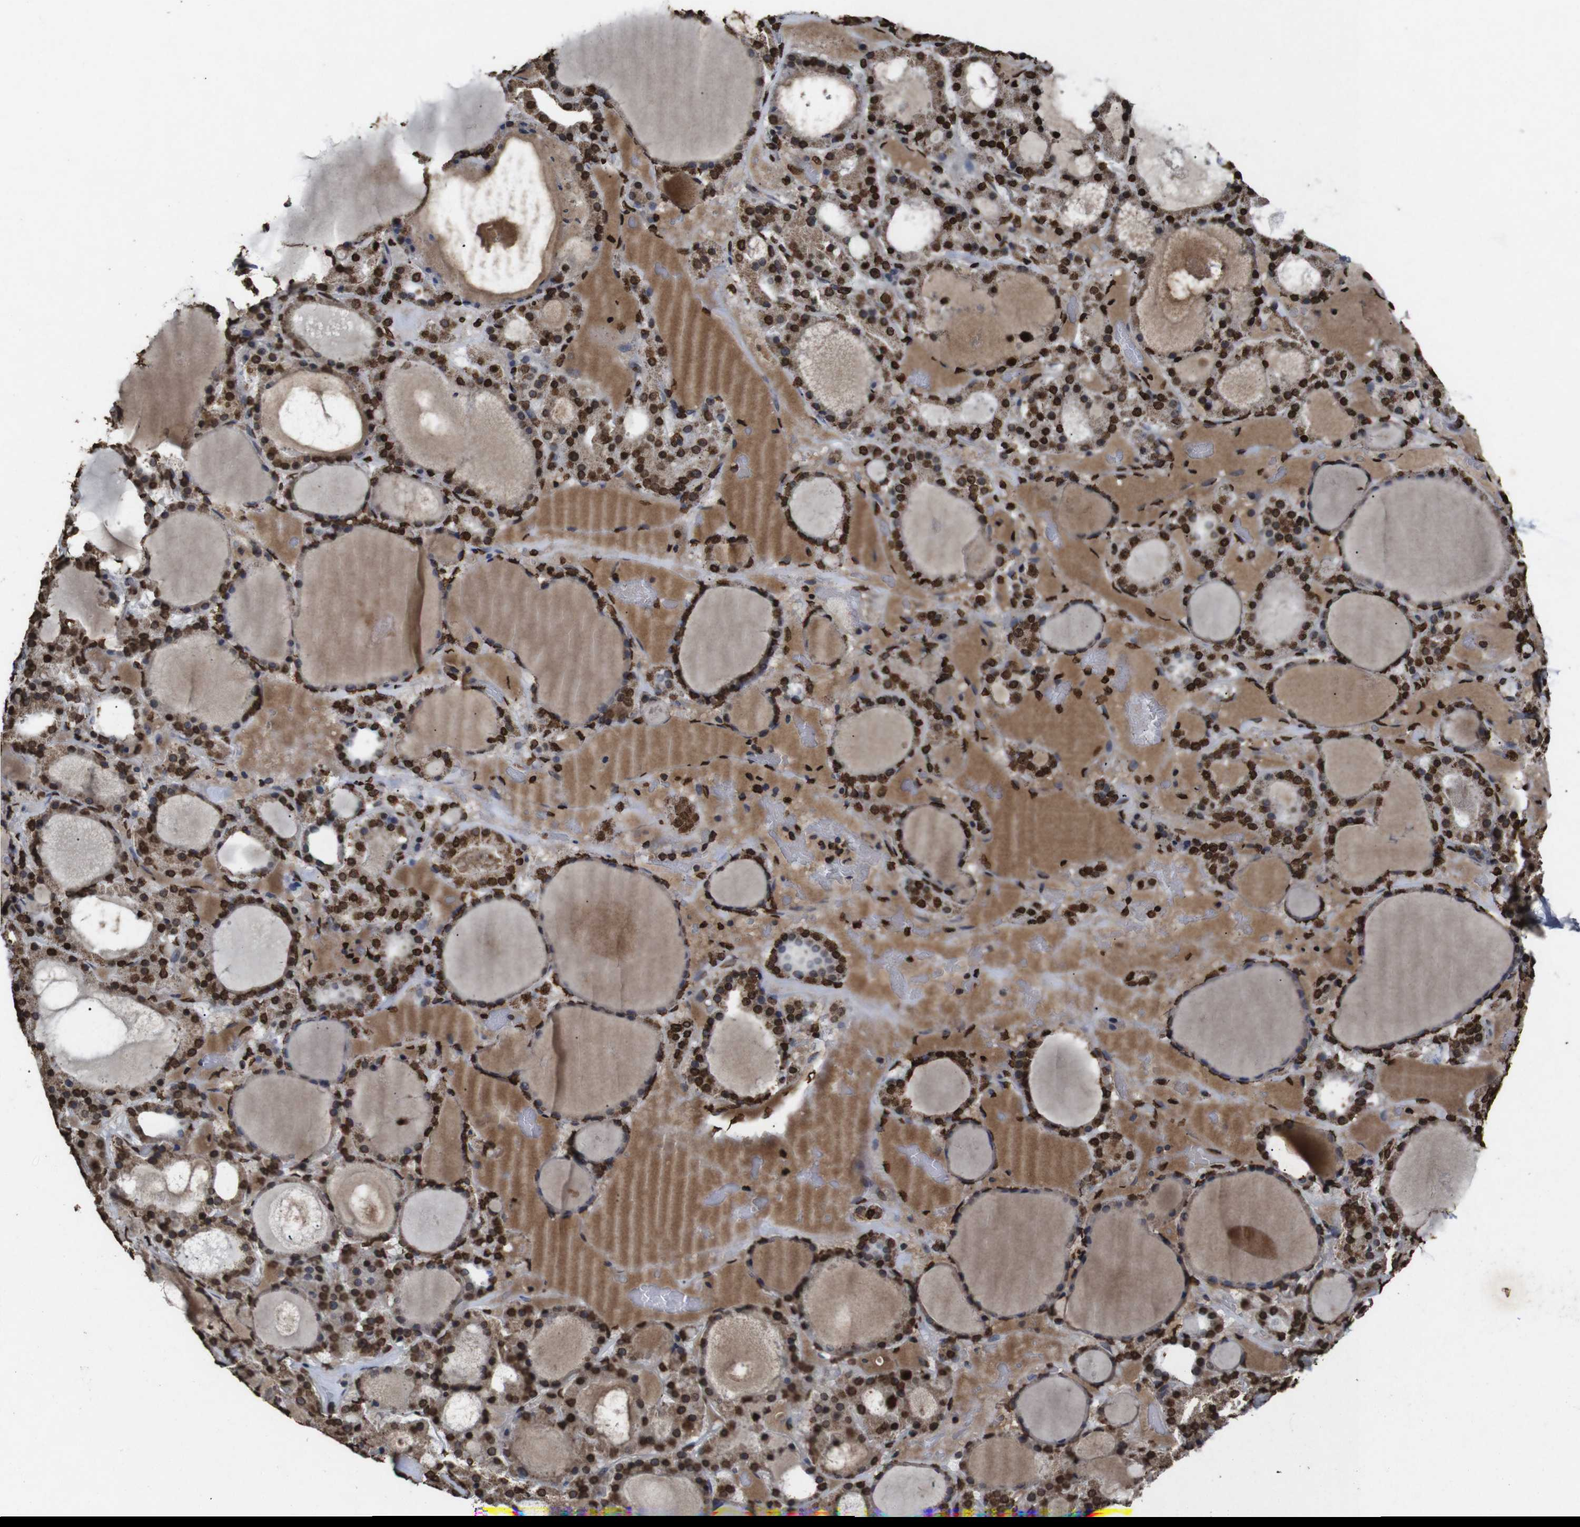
{"staining": {"intensity": "strong", "quantity": ">75%", "location": "nuclear"}, "tissue": "thyroid gland", "cell_type": "Glandular cells", "image_type": "normal", "snomed": [{"axis": "morphology", "description": "Normal tissue, NOS"}, {"axis": "morphology", "description": "Carcinoma, NOS"}, {"axis": "topography", "description": "Thyroid gland"}], "caption": "Immunohistochemistry image of benign human thyroid gland stained for a protein (brown), which displays high levels of strong nuclear expression in about >75% of glandular cells.", "gene": "MDM2", "patient": {"sex": "female", "age": 86}}